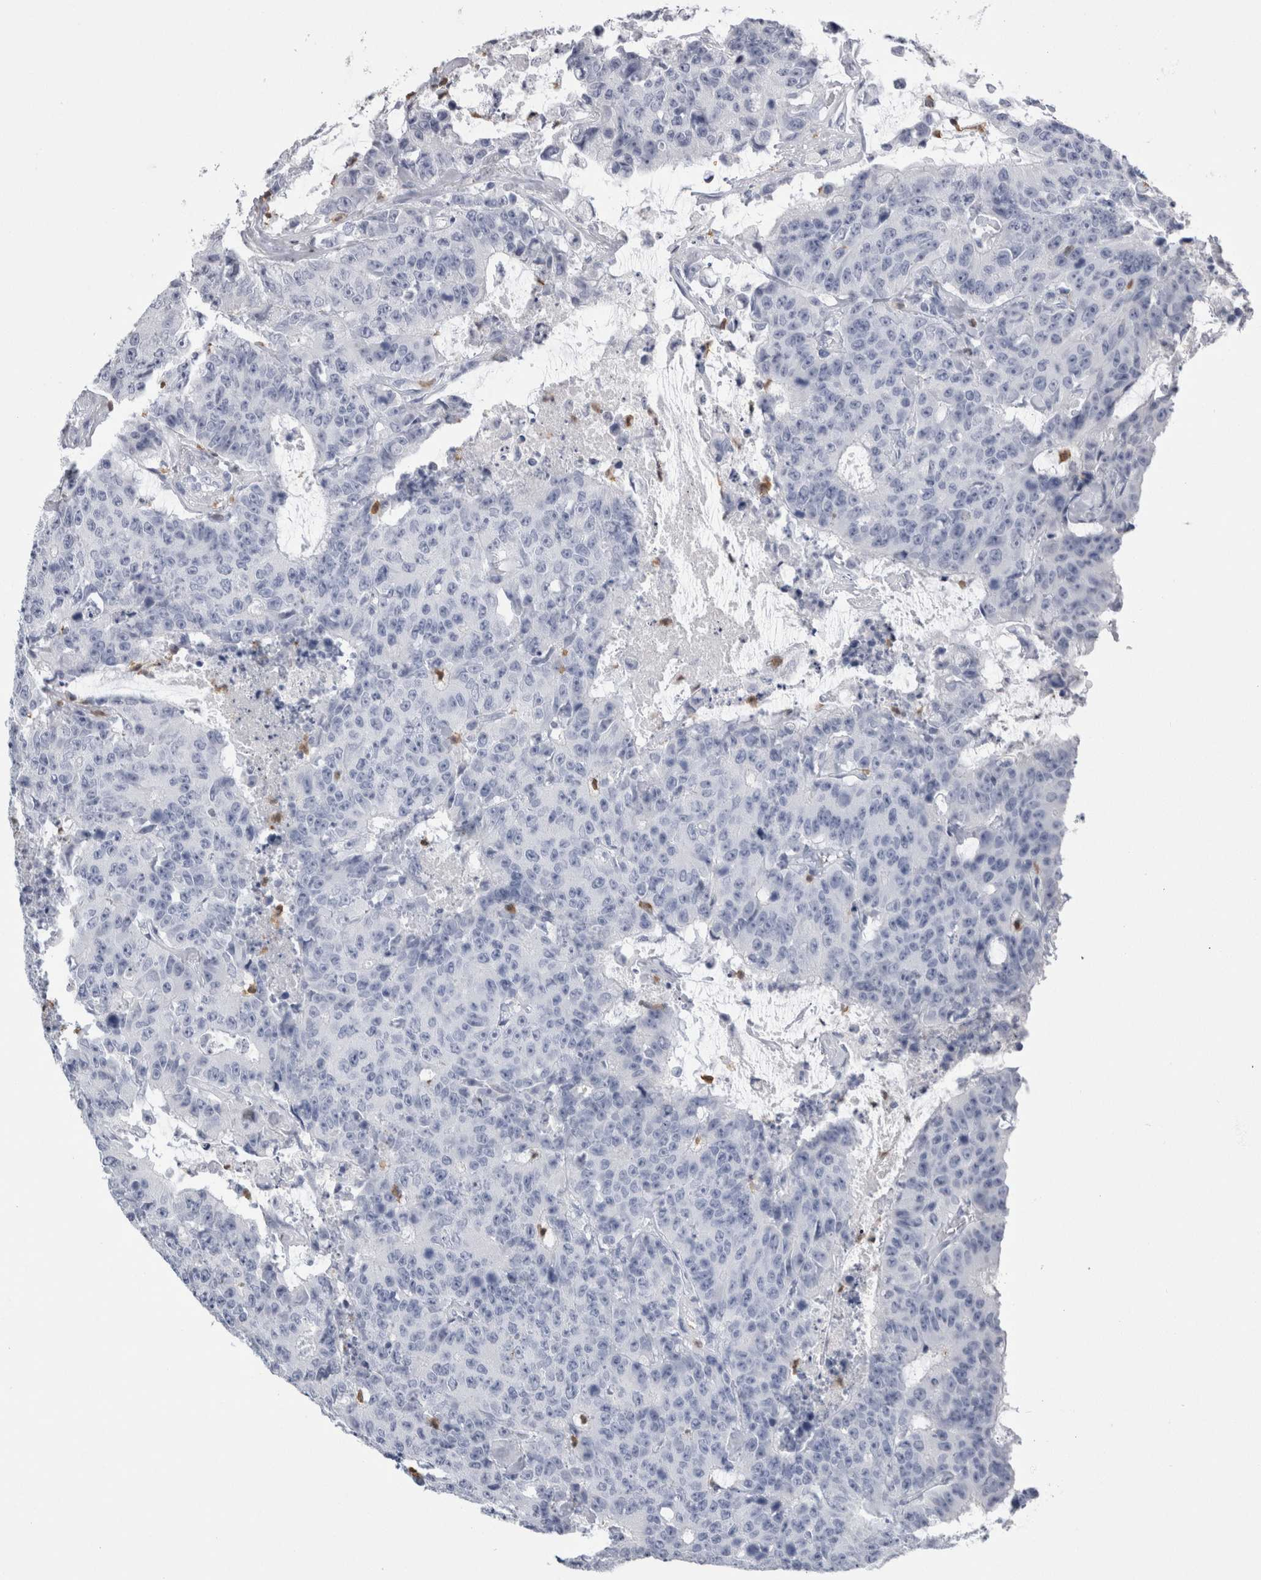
{"staining": {"intensity": "negative", "quantity": "none", "location": "none"}, "tissue": "colorectal cancer", "cell_type": "Tumor cells", "image_type": "cancer", "snomed": [{"axis": "morphology", "description": "Adenocarcinoma, NOS"}, {"axis": "topography", "description": "Colon"}], "caption": "Tumor cells show no significant positivity in colorectal cancer. Nuclei are stained in blue.", "gene": "S100A12", "patient": {"sex": "female", "age": 86}}